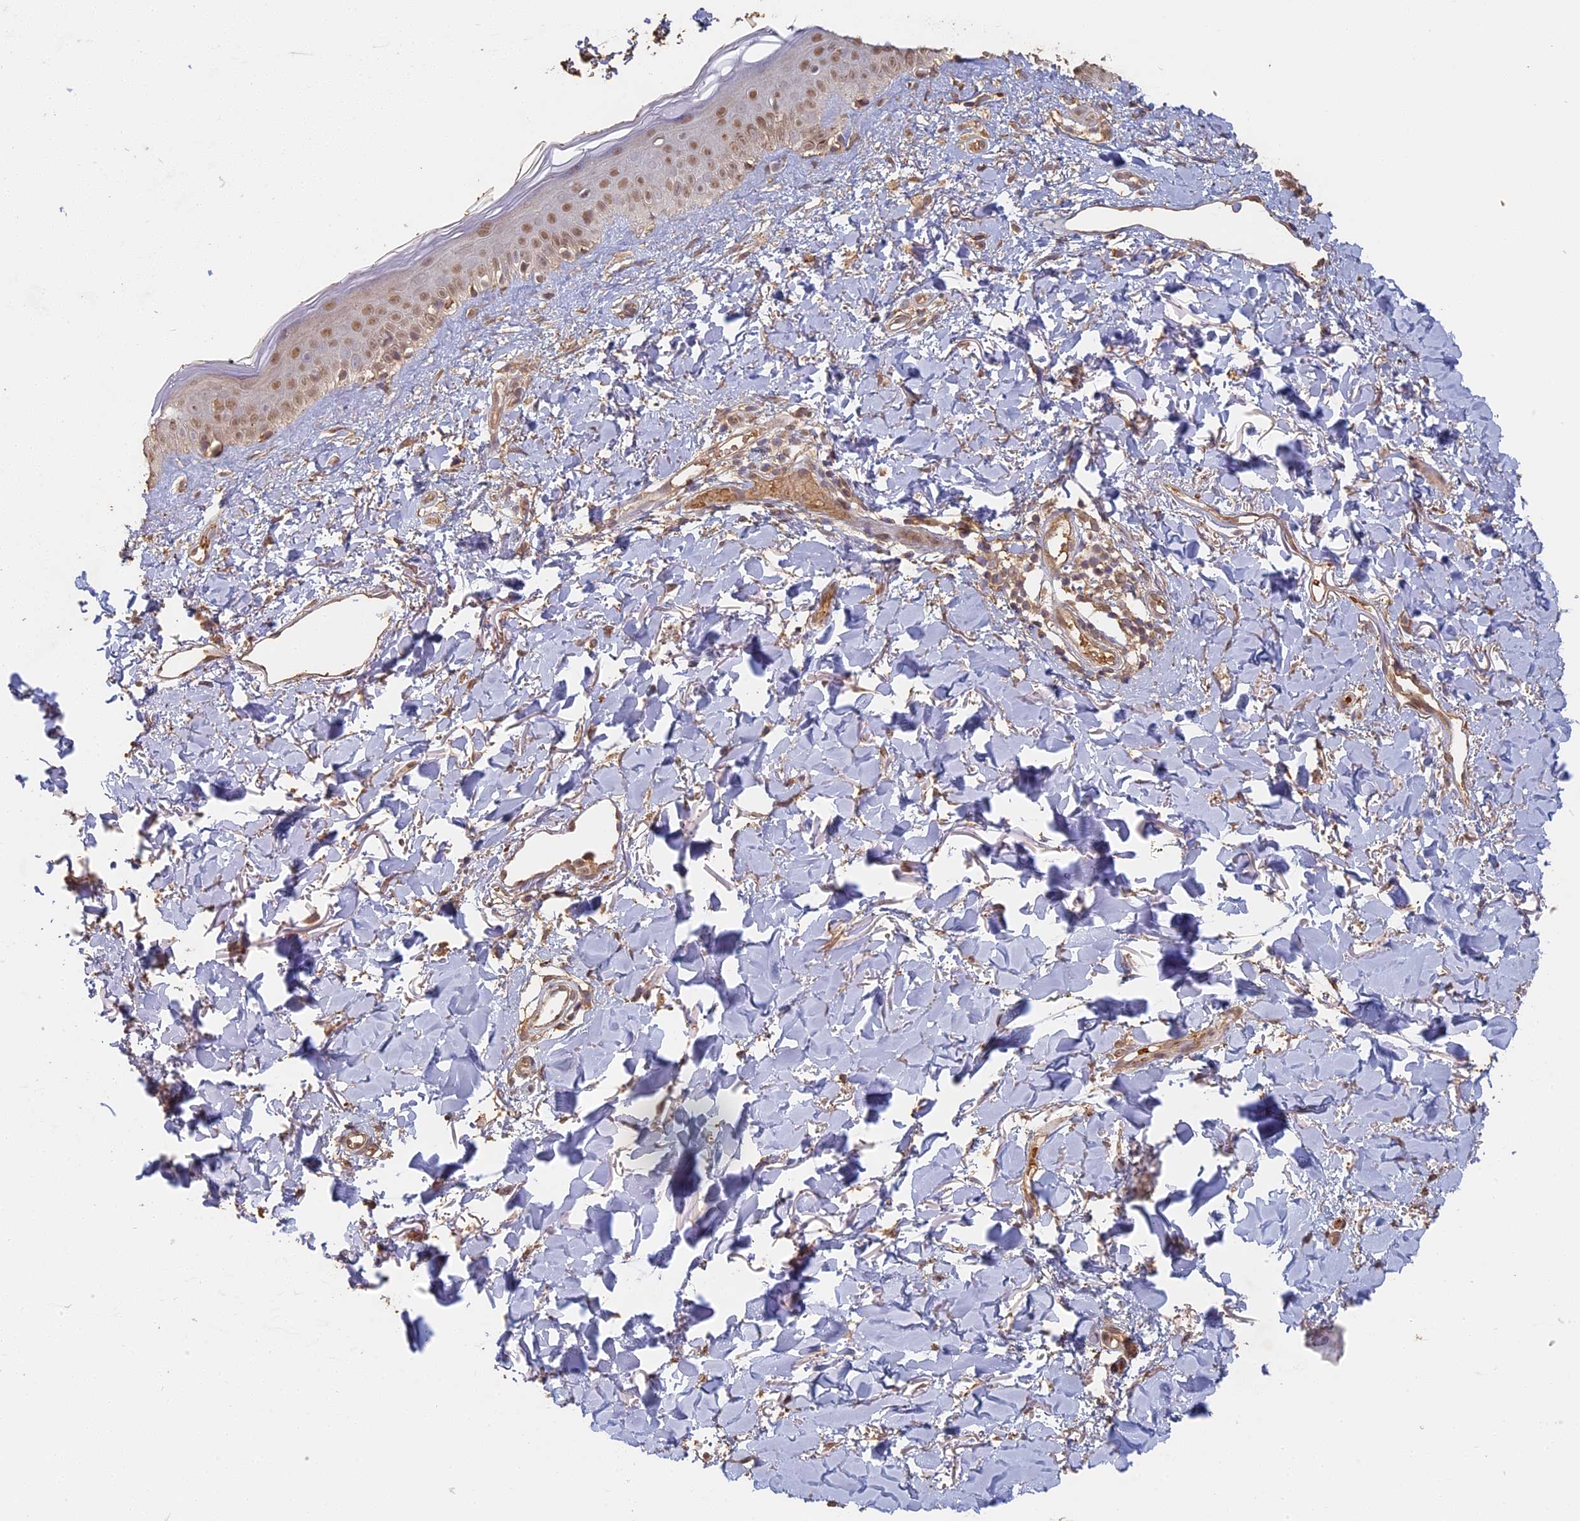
{"staining": {"intensity": "moderate", "quantity": ">75%", "location": "cytoplasmic/membranous"}, "tissue": "skin", "cell_type": "Fibroblasts", "image_type": "normal", "snomed": [{"axis": "morphology", "description": "Normal tissue, NOS"}, {"axis": "topography", "description": "Skin"}], "caption": "A high-resolution image shows IHC staining of benign skin, which displays moderate cytoplasmic/membranous staining in about >75% of fibroblasts. (IHC, brightfield microscopy, high magnification).", "gene": "STX16", "patient": {"sex": "female", "age": 58}}